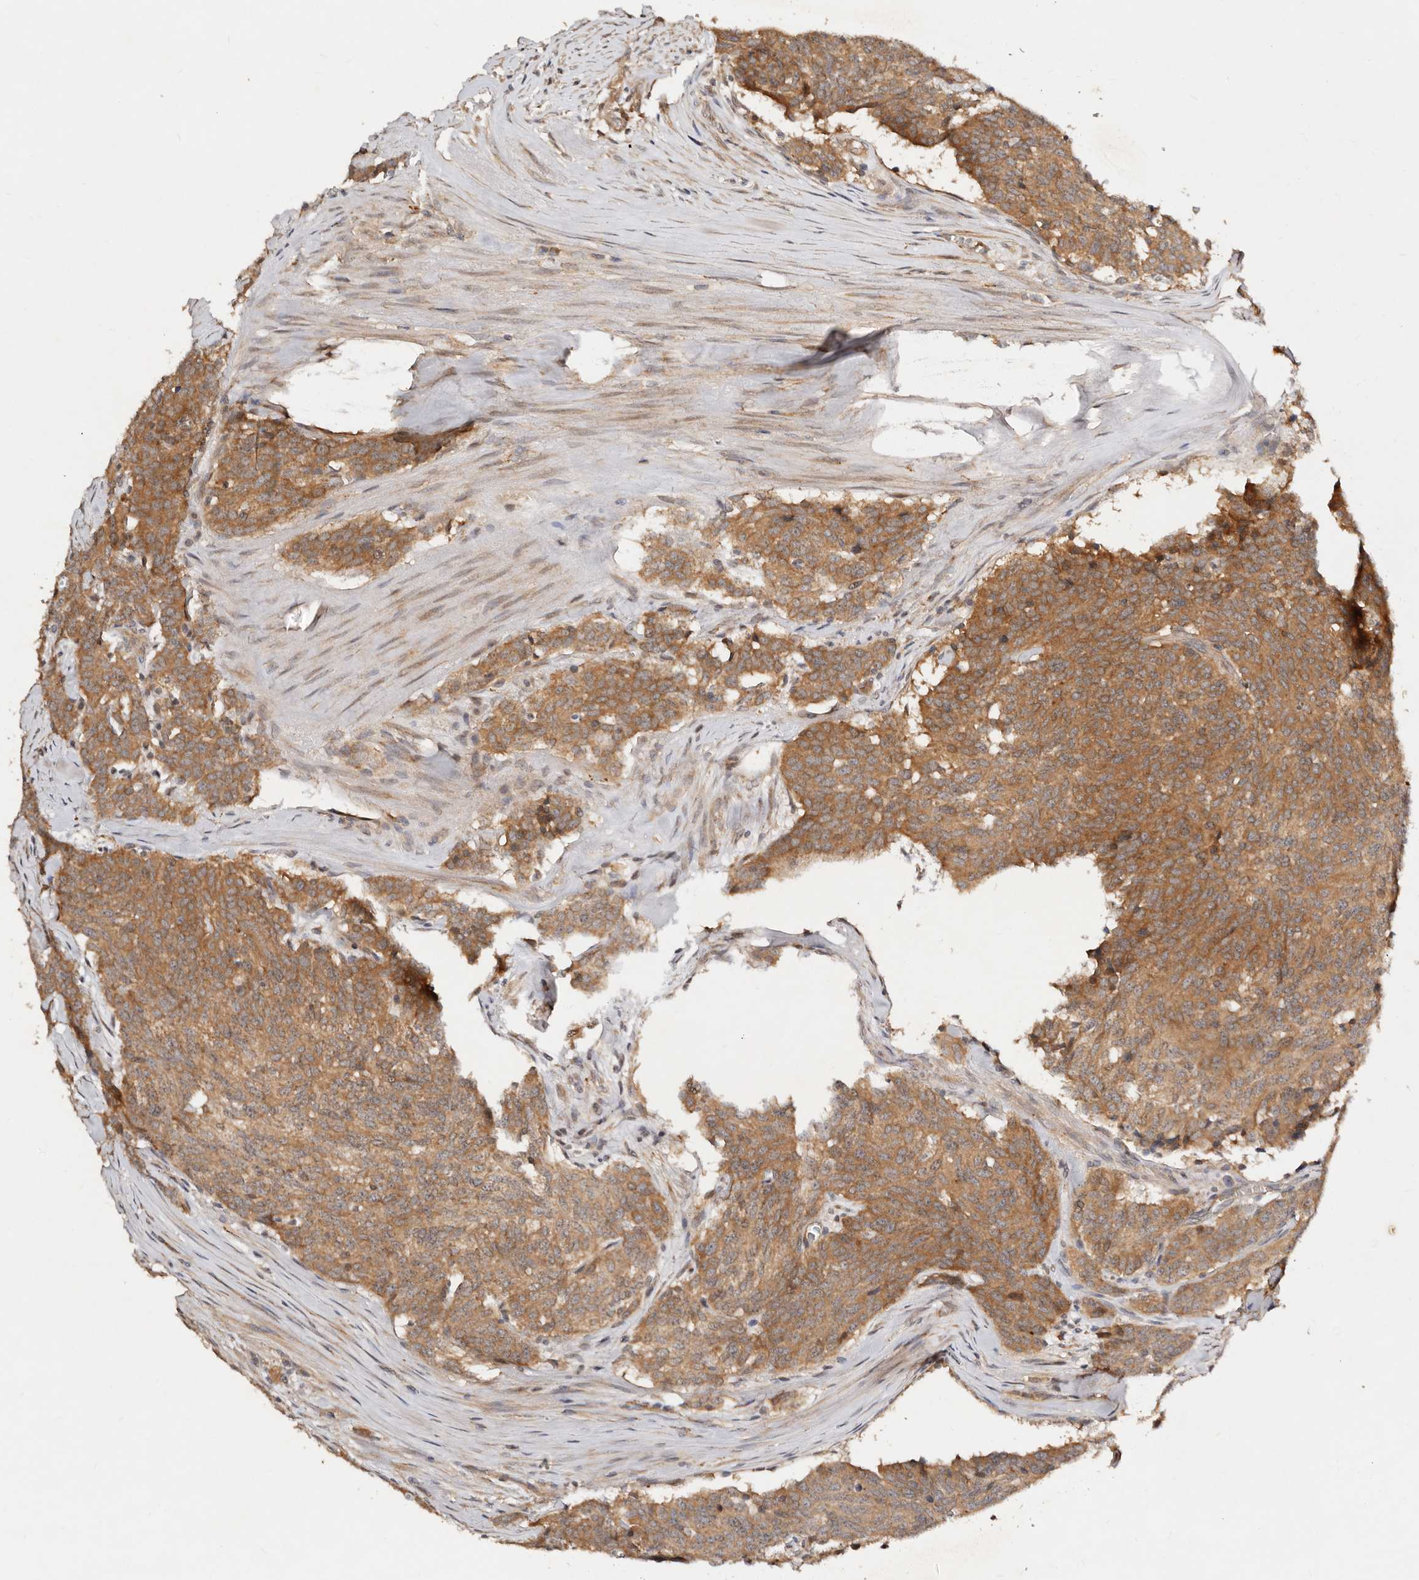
{"staining": {"intensity": "moderate", "quantity": ">75%", "location": "cytoplasmic/membranous"}, "tissue": "carcinoid", "cell_type": "Tumor cells", "image_type": "cancer", "snomed": [{"axis": "morphology", "description": "Carcinoid, malignant, NOS"}, {"axis": "topography", "description": "Lung"}], "caption": "Tumor cells display medium levels of moderate cytoplasmic/membranous expression in approximately >75% of cells in malignant carcinoid.", "gene": "DENND11", "patient": {"sex": "female", "age": 46}}